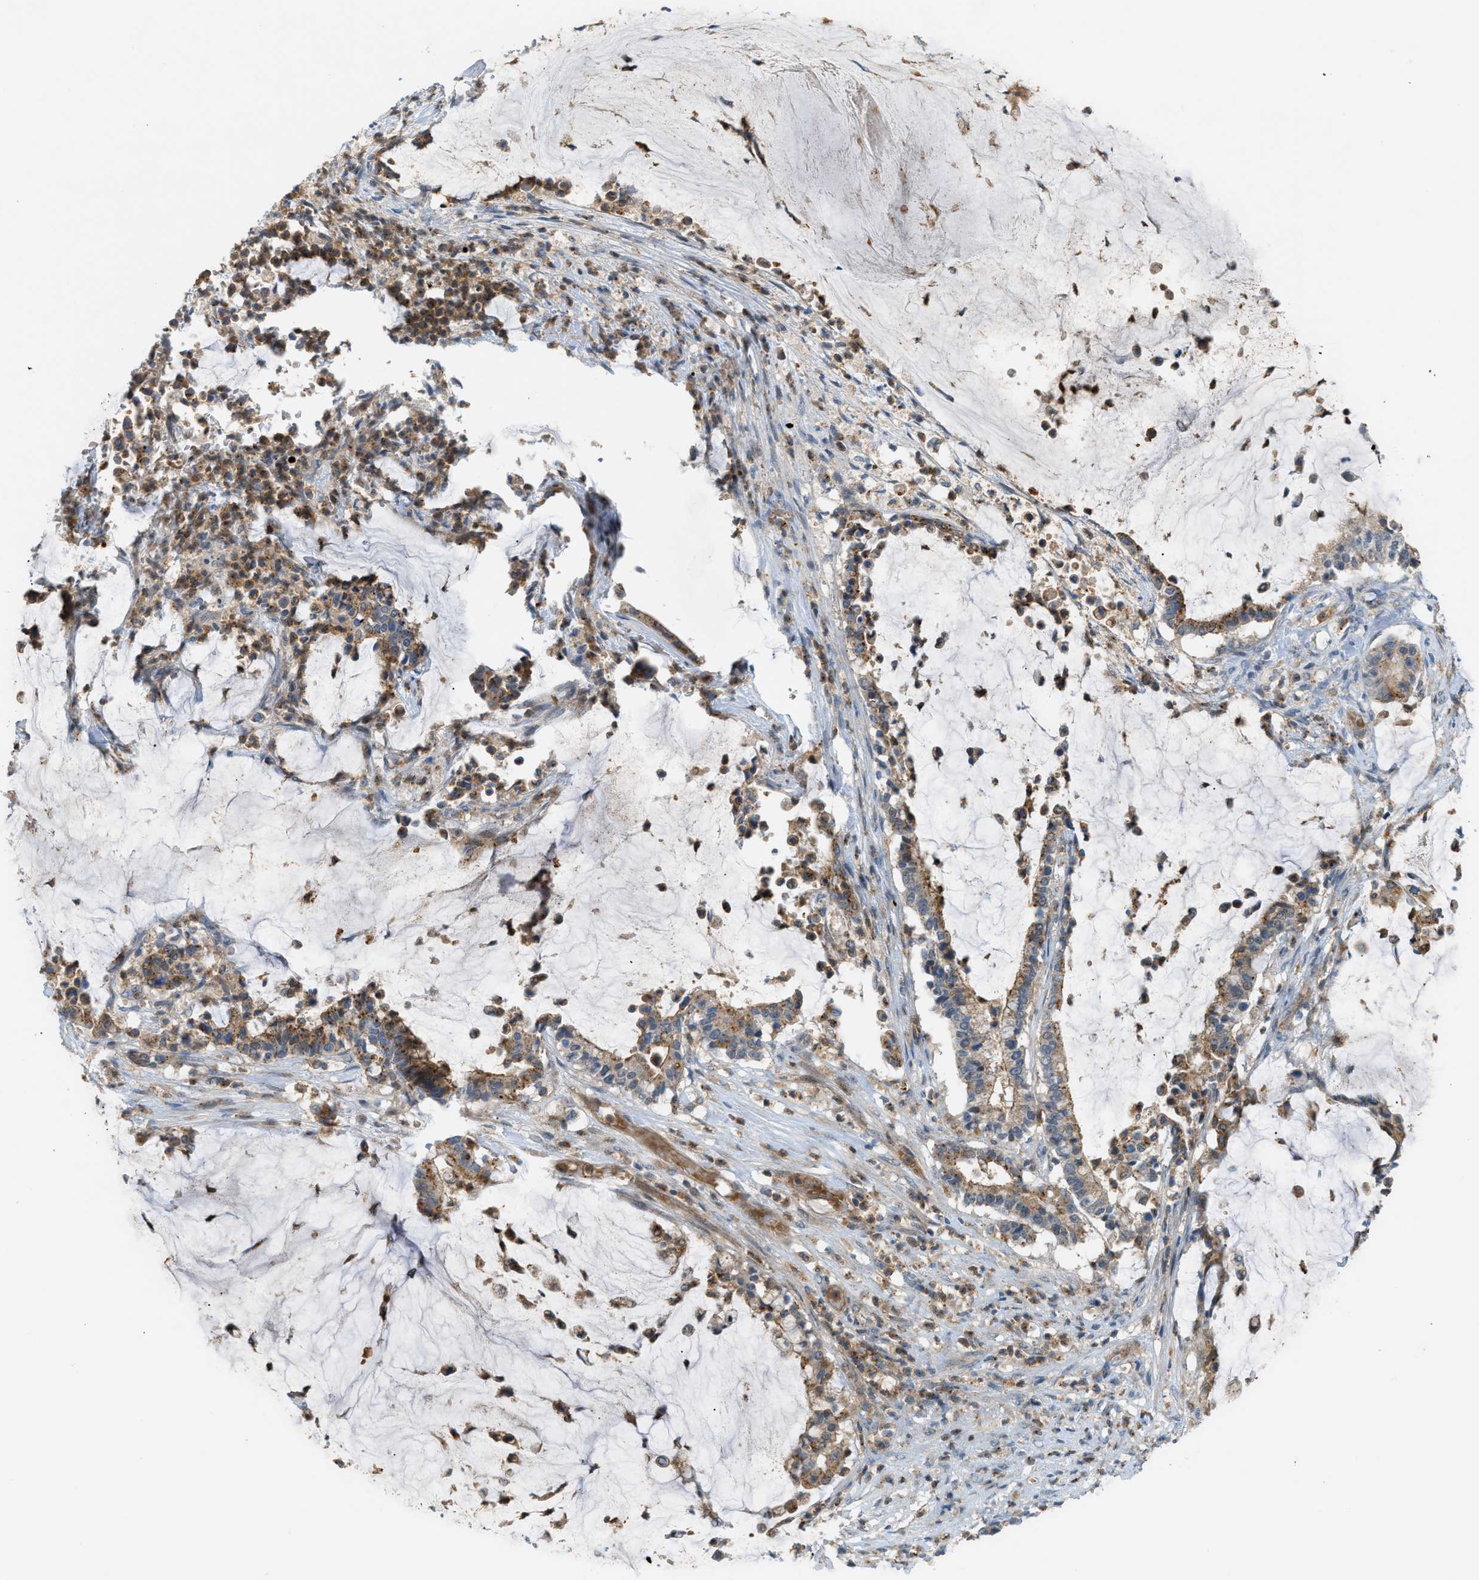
{"staining": {"intensity": "moderate", "quantity": ">75%", "location": "cytoplasmic/membranous"}, "tissue": "pancreatic cancer", "cell_type": "Tumor cells", "image_type": "cancer", "snomed": [{"axis": "morphology", "description": "Adenocarcinoma, NOS"}, {"axis": "topography", "description": "Pancreas"}], "caption": "An immunohistochemistry (IHC) micrograph of neoplastic tissue is shown. Protein staining in brown shows moderate cytoplasmic/membranous positivity in pancreatic cancer (adenocarcinoma) within tumor cells. (DAB (3,3'-diaminobenzidine) IHC, brown staining for protein, blue staining for nuclei).", "gene": "GRK6", "patient": {"sex": "male", "age": 41}}